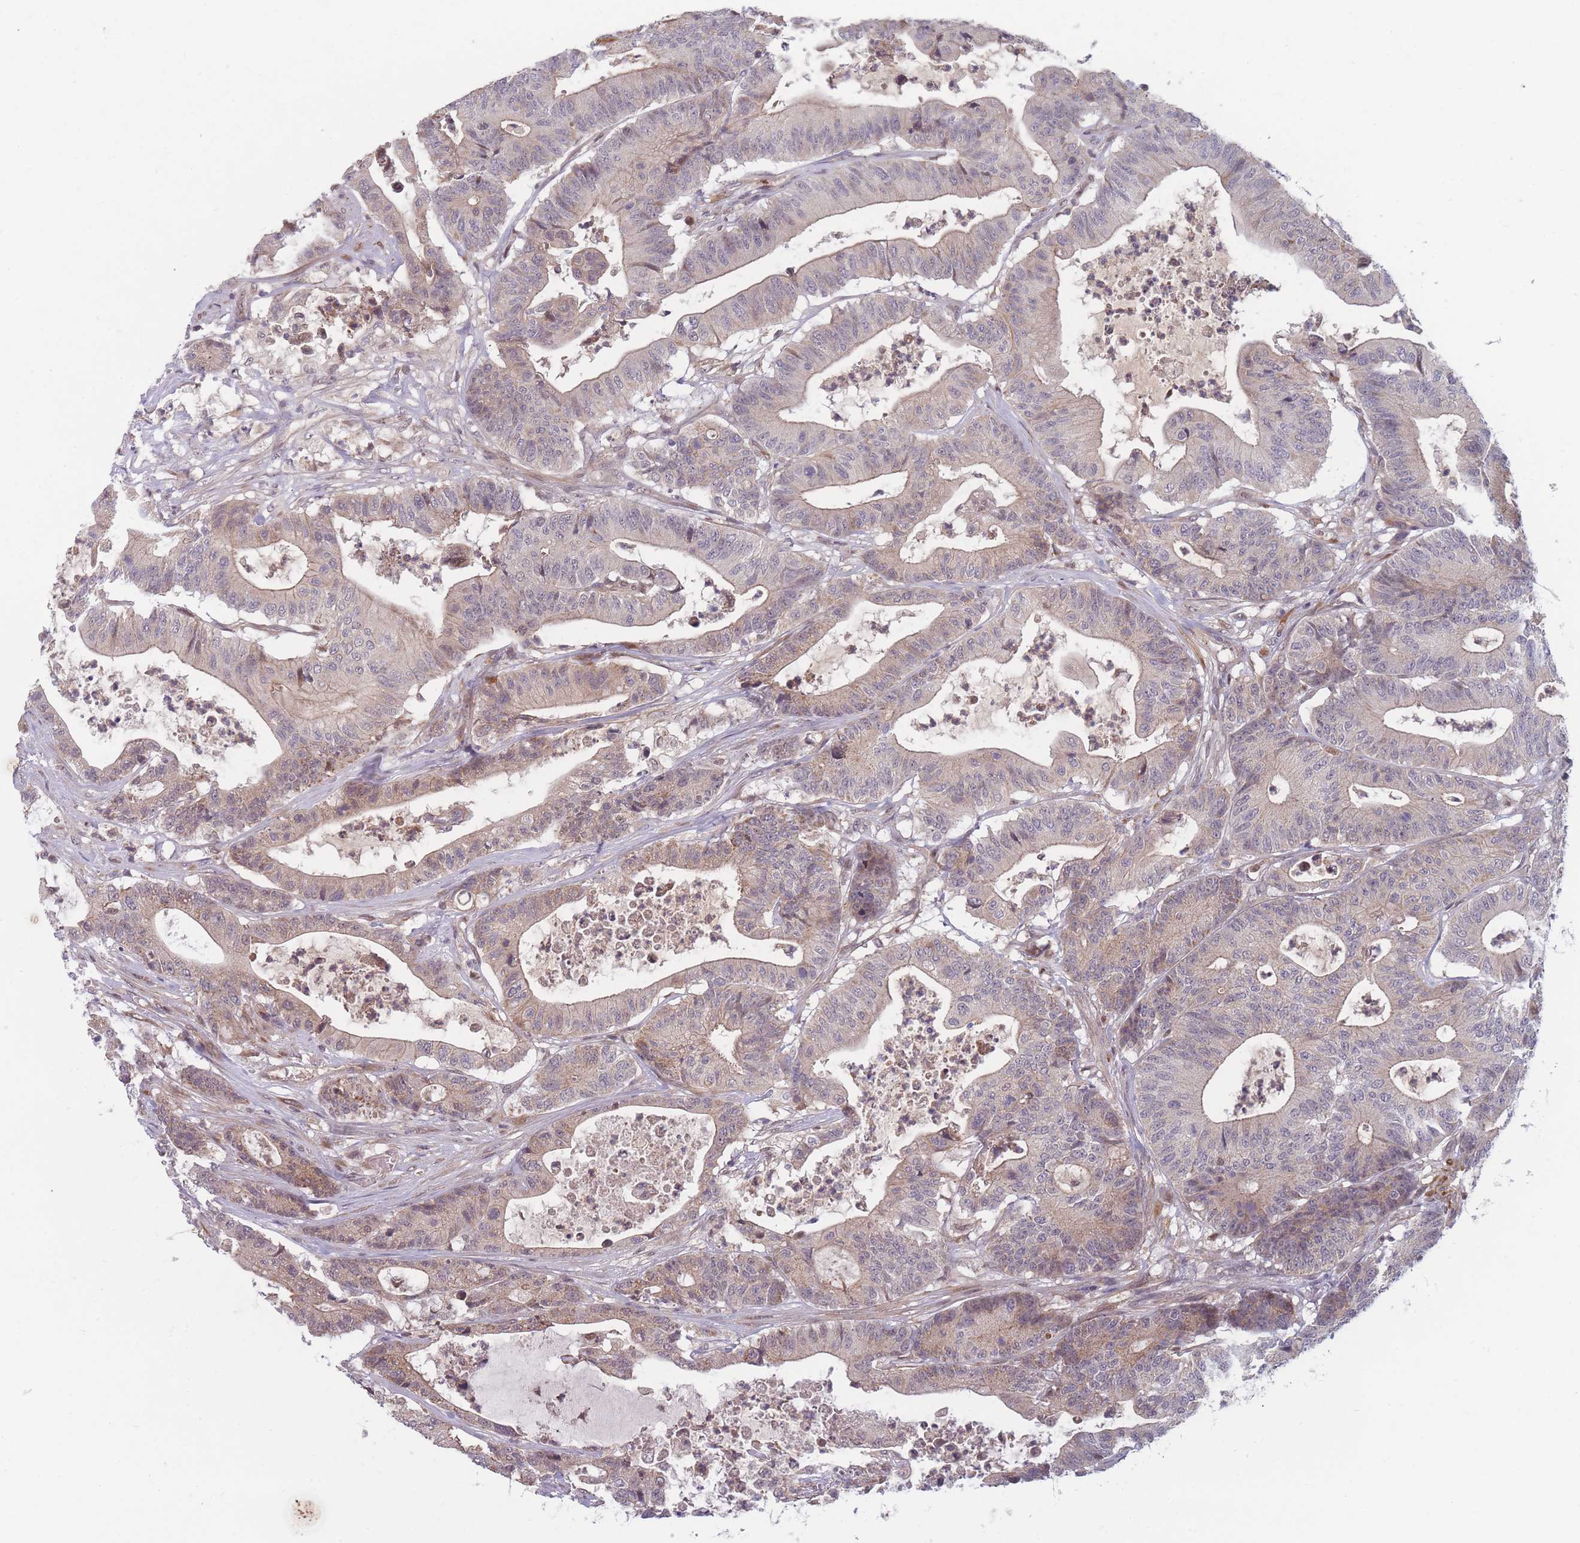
{"staining": {"intensity": "weak", "quantity": "25%-75%", "location": "cytoplasmic/membranous,nuclear"}, "tissue": "colorectal cancer", "cell_type": "Tumor cells", "image_type": "cancer", "snomed": [{"axis": "morphology", "description": "Adenocarcinoma, NOS"}, {"axis": "topography", "description": "Colon"}], "caption": "Immunohistochemical staining of colorectal cancer demonstrates low levels of weak cytoplasmic/membranous and nuclear expression in approximately 25%-75% of tumor cells.", "gene": "FAM153A", "patient": {"sex": "female", "age": 84}}